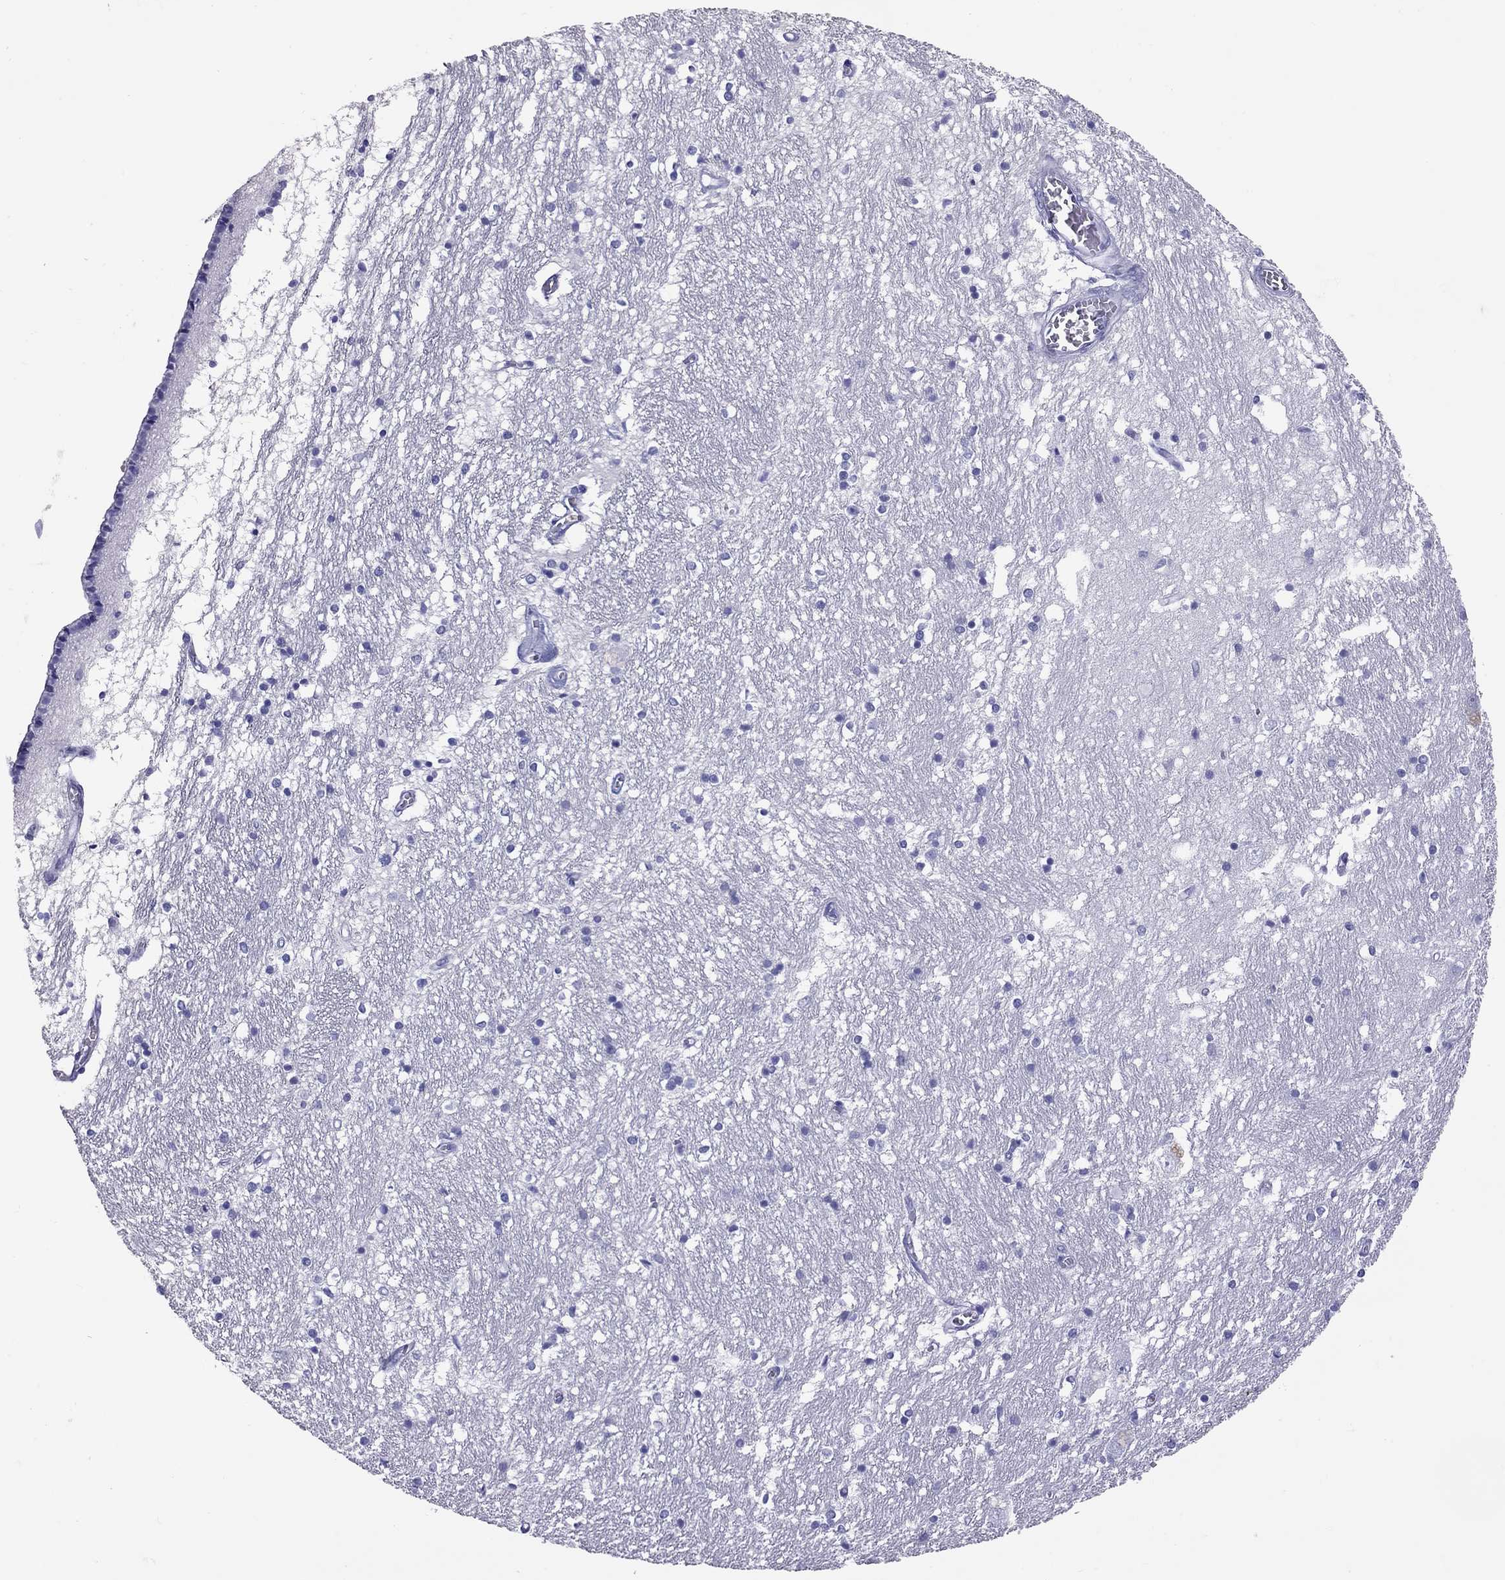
{"staining": {"intensity": "negative", "quantity": "none", "location": "none"}, "tissue": "caudate", "cell_type": "Glial cells", "image_type": "normal", "snomed": [{"axis": "morphology", "description": "Normal tissue, NOS"}, {"axis": "topography", "description": "Lateral ventricle wall"}], "caption": "IHC micrograph of benign human caudate stained for a protein (brown), which displays no staining in glial cells. (DAB immunohistochemistry (IHC) visualized using brightfield microscopy, high magnification).", "gene": "SLAMF1", "patient": {"sex": "female", "age": 71}}